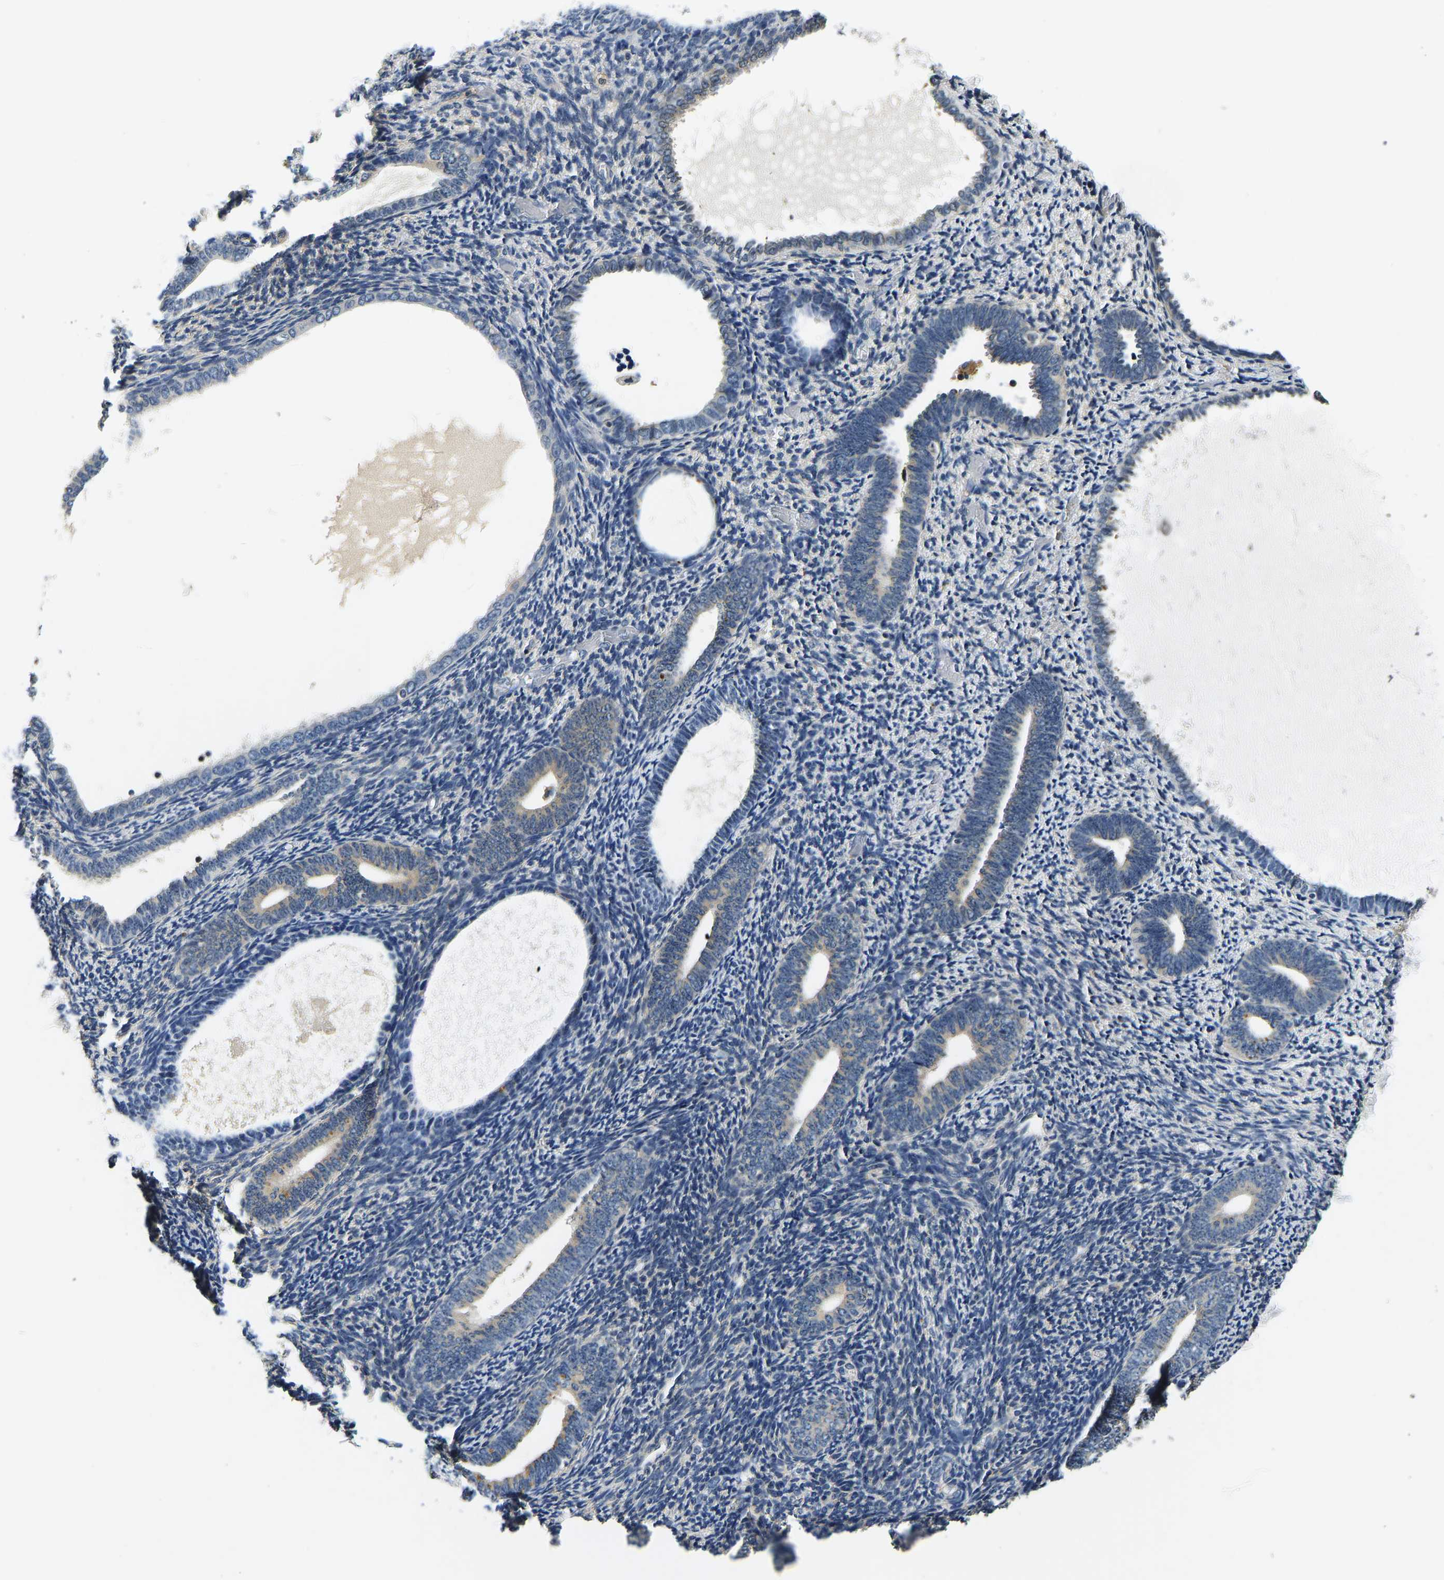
{"staining": {"intensity": "negative", "quantity": "none", "location": "none"}, "tissue": "endometrium", "cell_type": "Cells in endometrial stroma", "image_type": "normal", "snomed": [{"axis": "morphology", "description": "Normal tissue, NOS"}, {"axis": "topography", "description": "Endometrium"}], "caption": "High power microscopy image of an IHC histopathology image of unremarkable endometrium, revealing no significant staining in cells in endometrial stroma.", "gene": "RESF1", "patient": {"sex": "female", "age": 66}}